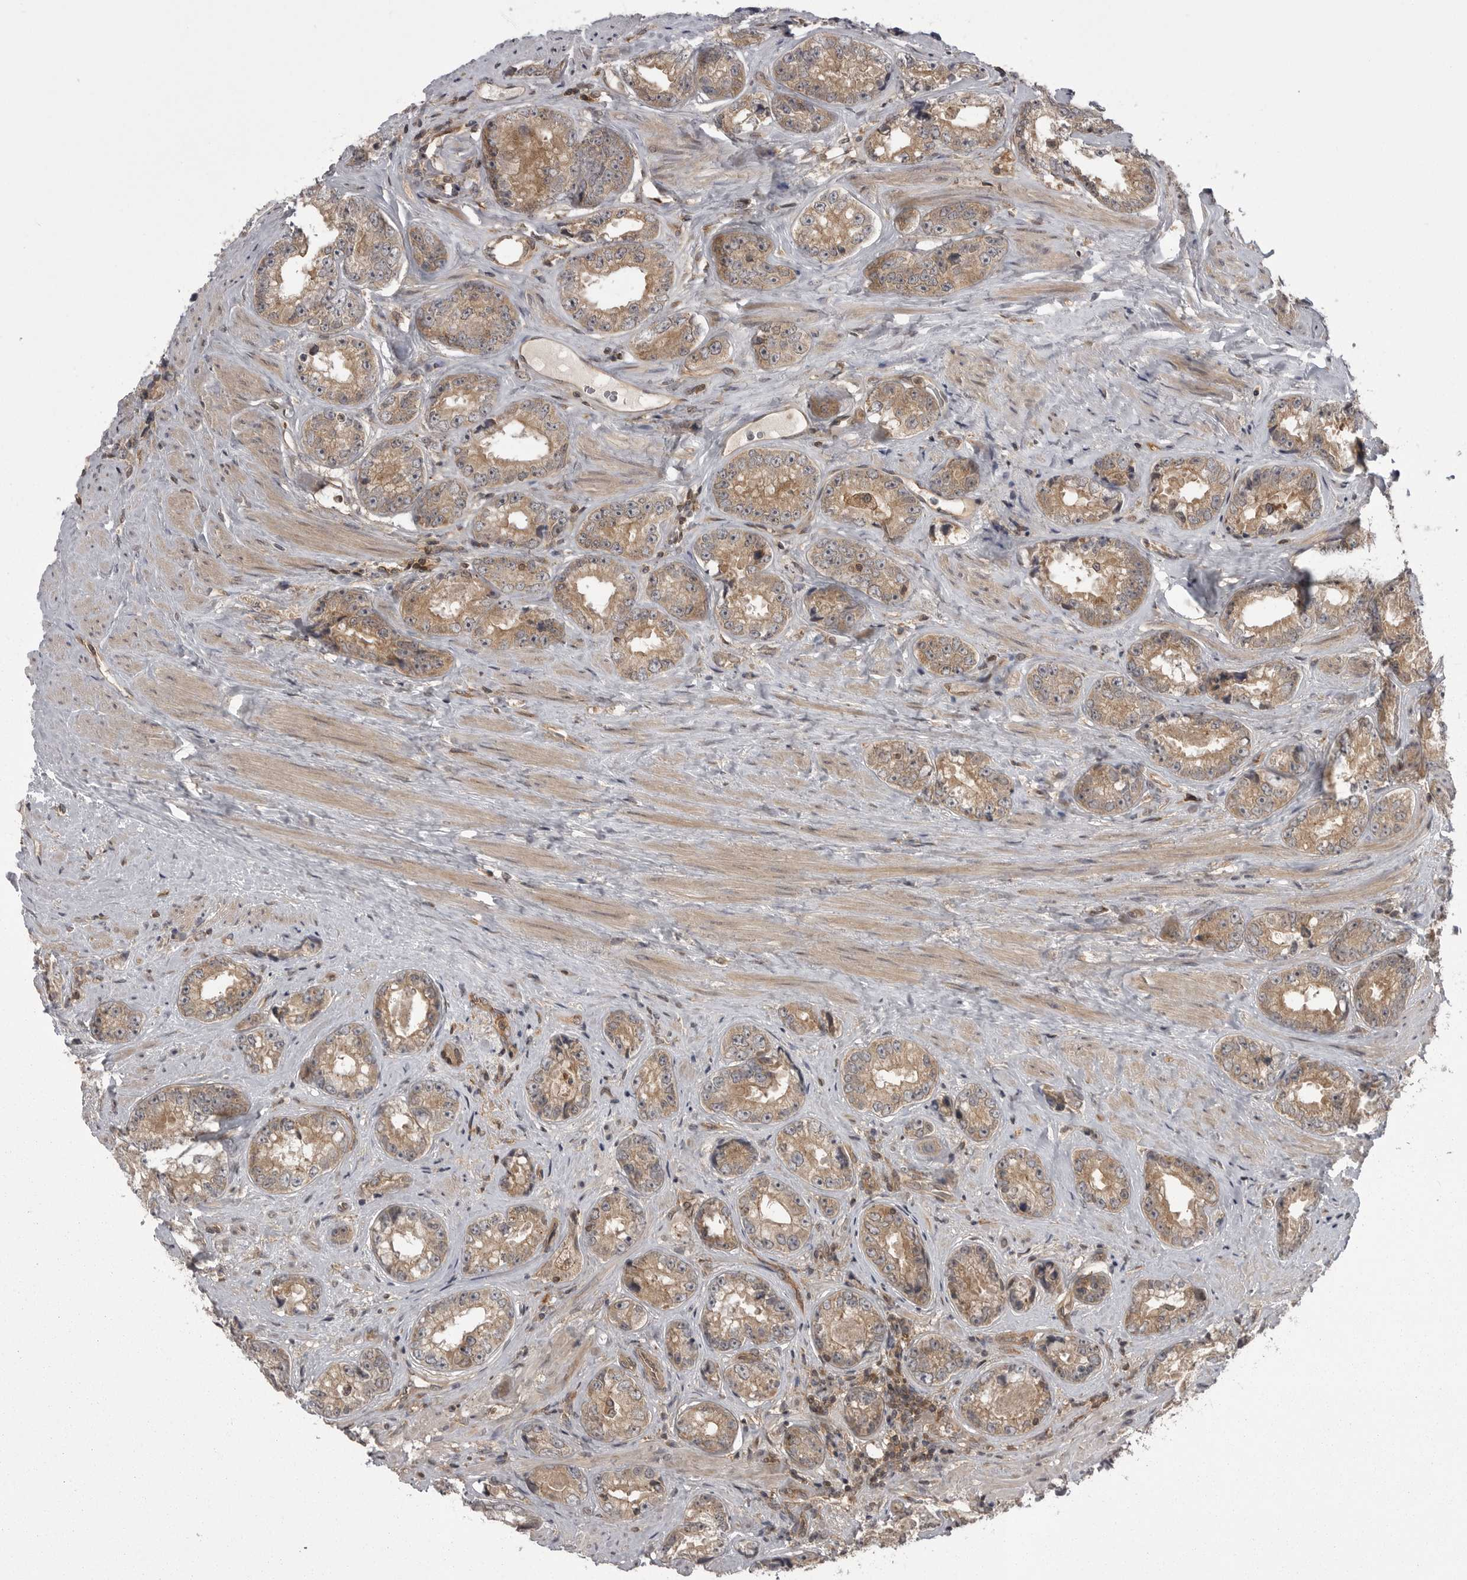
{"staining": {"intensity": "weak", "quantity": ">75%", "location": "cytoplasmic/membranous"}, "tissue": "prostate cancer", "cell_type": "Tumor cells", "image_type": "cancer", "snomed": [{"axis": "morphology", "description": "Adenocarcinoma, High grade"}, {"axis": "topography", "description": "Prostate"}], "caption": "A photomicrograph of human high-grade adenocarcinoma (prostate) stained for a protein displays weak cytoplasmic/membranous brown staining in tumor cells.", "gene": "STK24", "patient": {"sex": "male", "age": 61}}